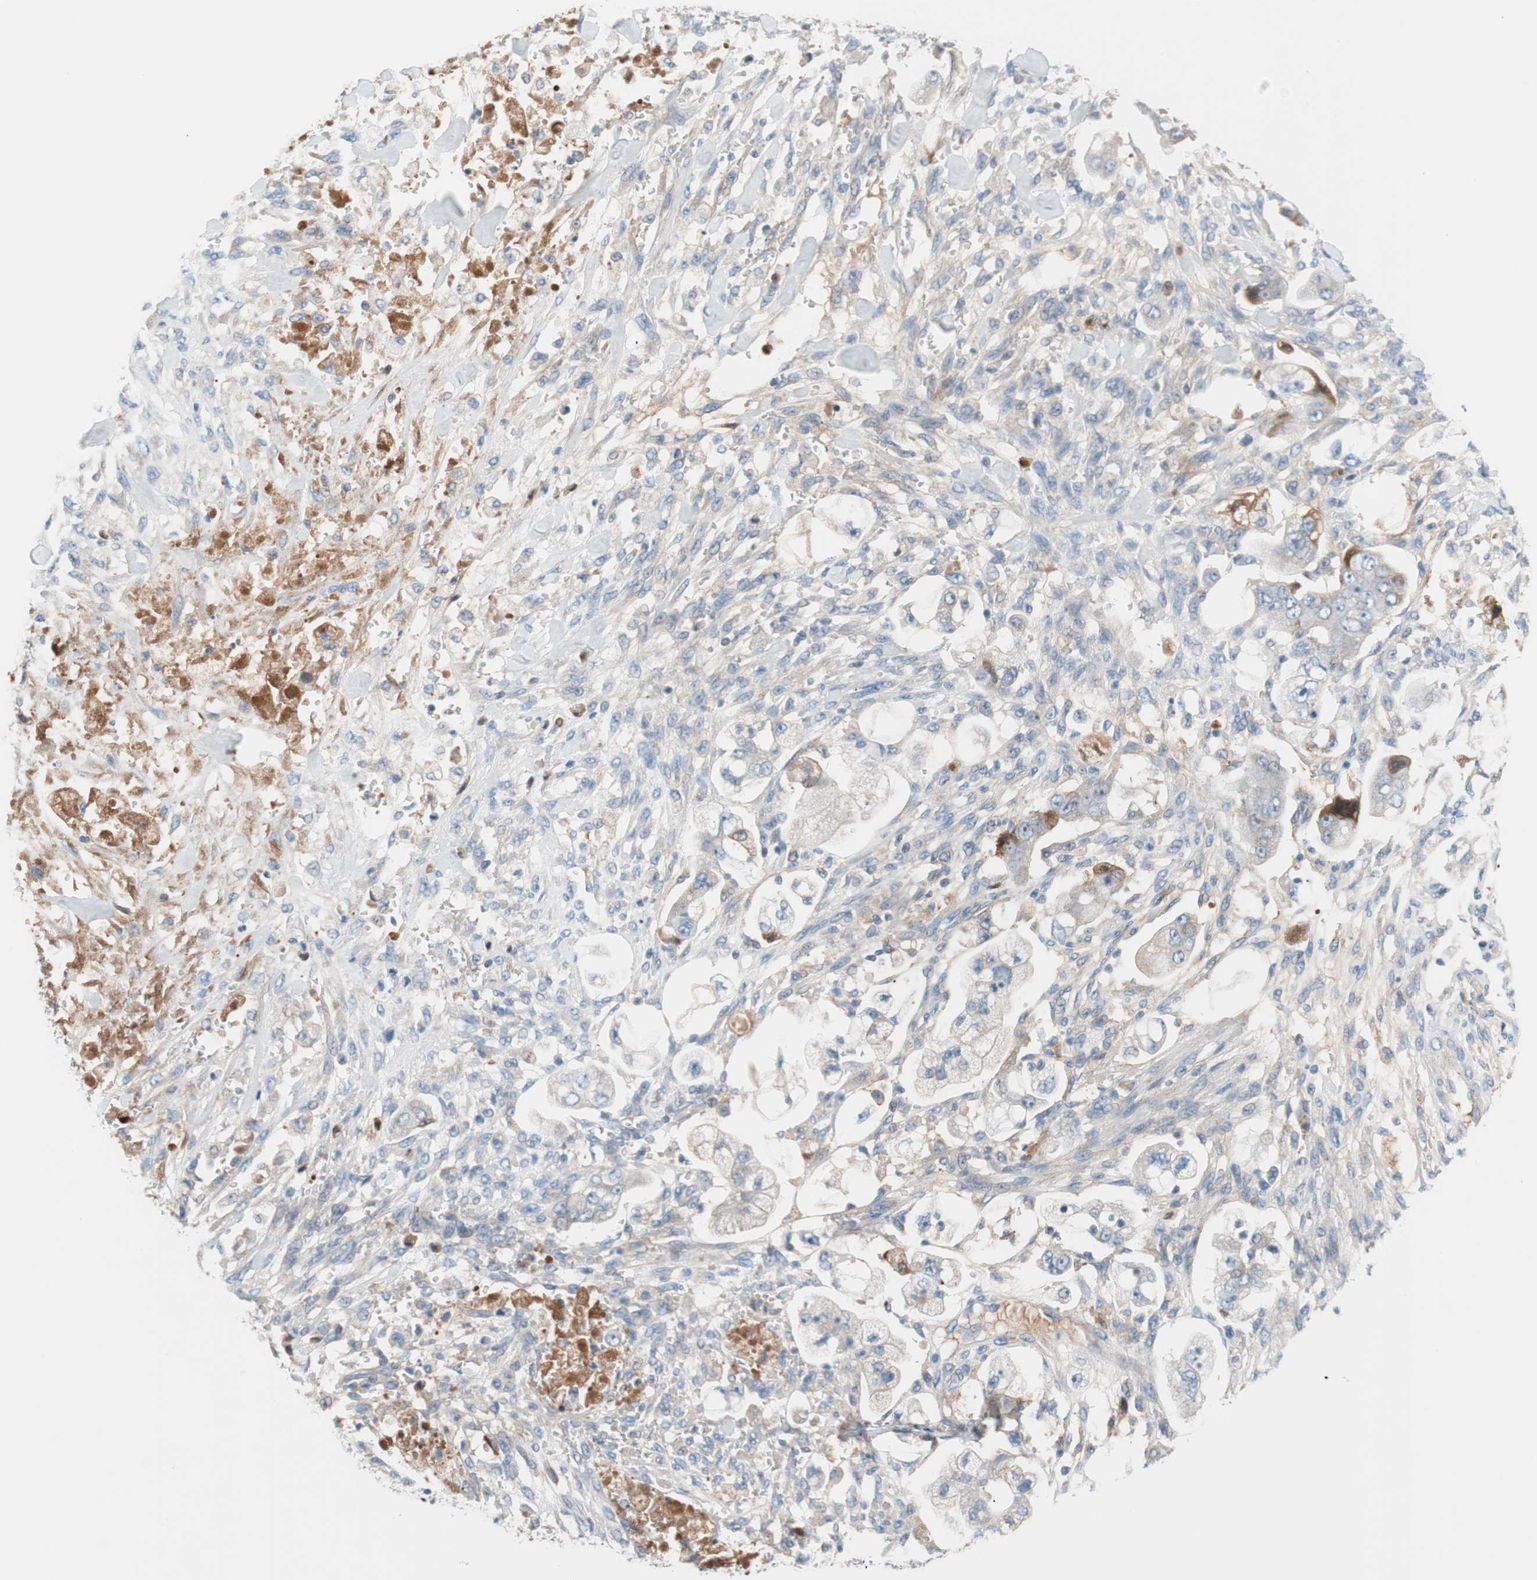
{"staining": {"intensity": "moderate", "quantity": "<25%", "location": "cytoplasmic/membranous"}, "tissue": "stomach cancer", "cell_type": "Tumor cells", "image_type": "cancer", "snomed": [{"axis": "morphology", "description": "Adenocarcinoma, NOS"}, {"axis": "topography", "description": "Stomach"}], "caption": "Immunohistochemistry (IHC) micrograph of human stomach cancer stained for a protein (brown), which exhibits low levels of moderate cytoplasmic/membranous expression in approximately <25% of tumor cells.", "gene": "RBP4", "patient": {"sex": "male", "age": 62}}